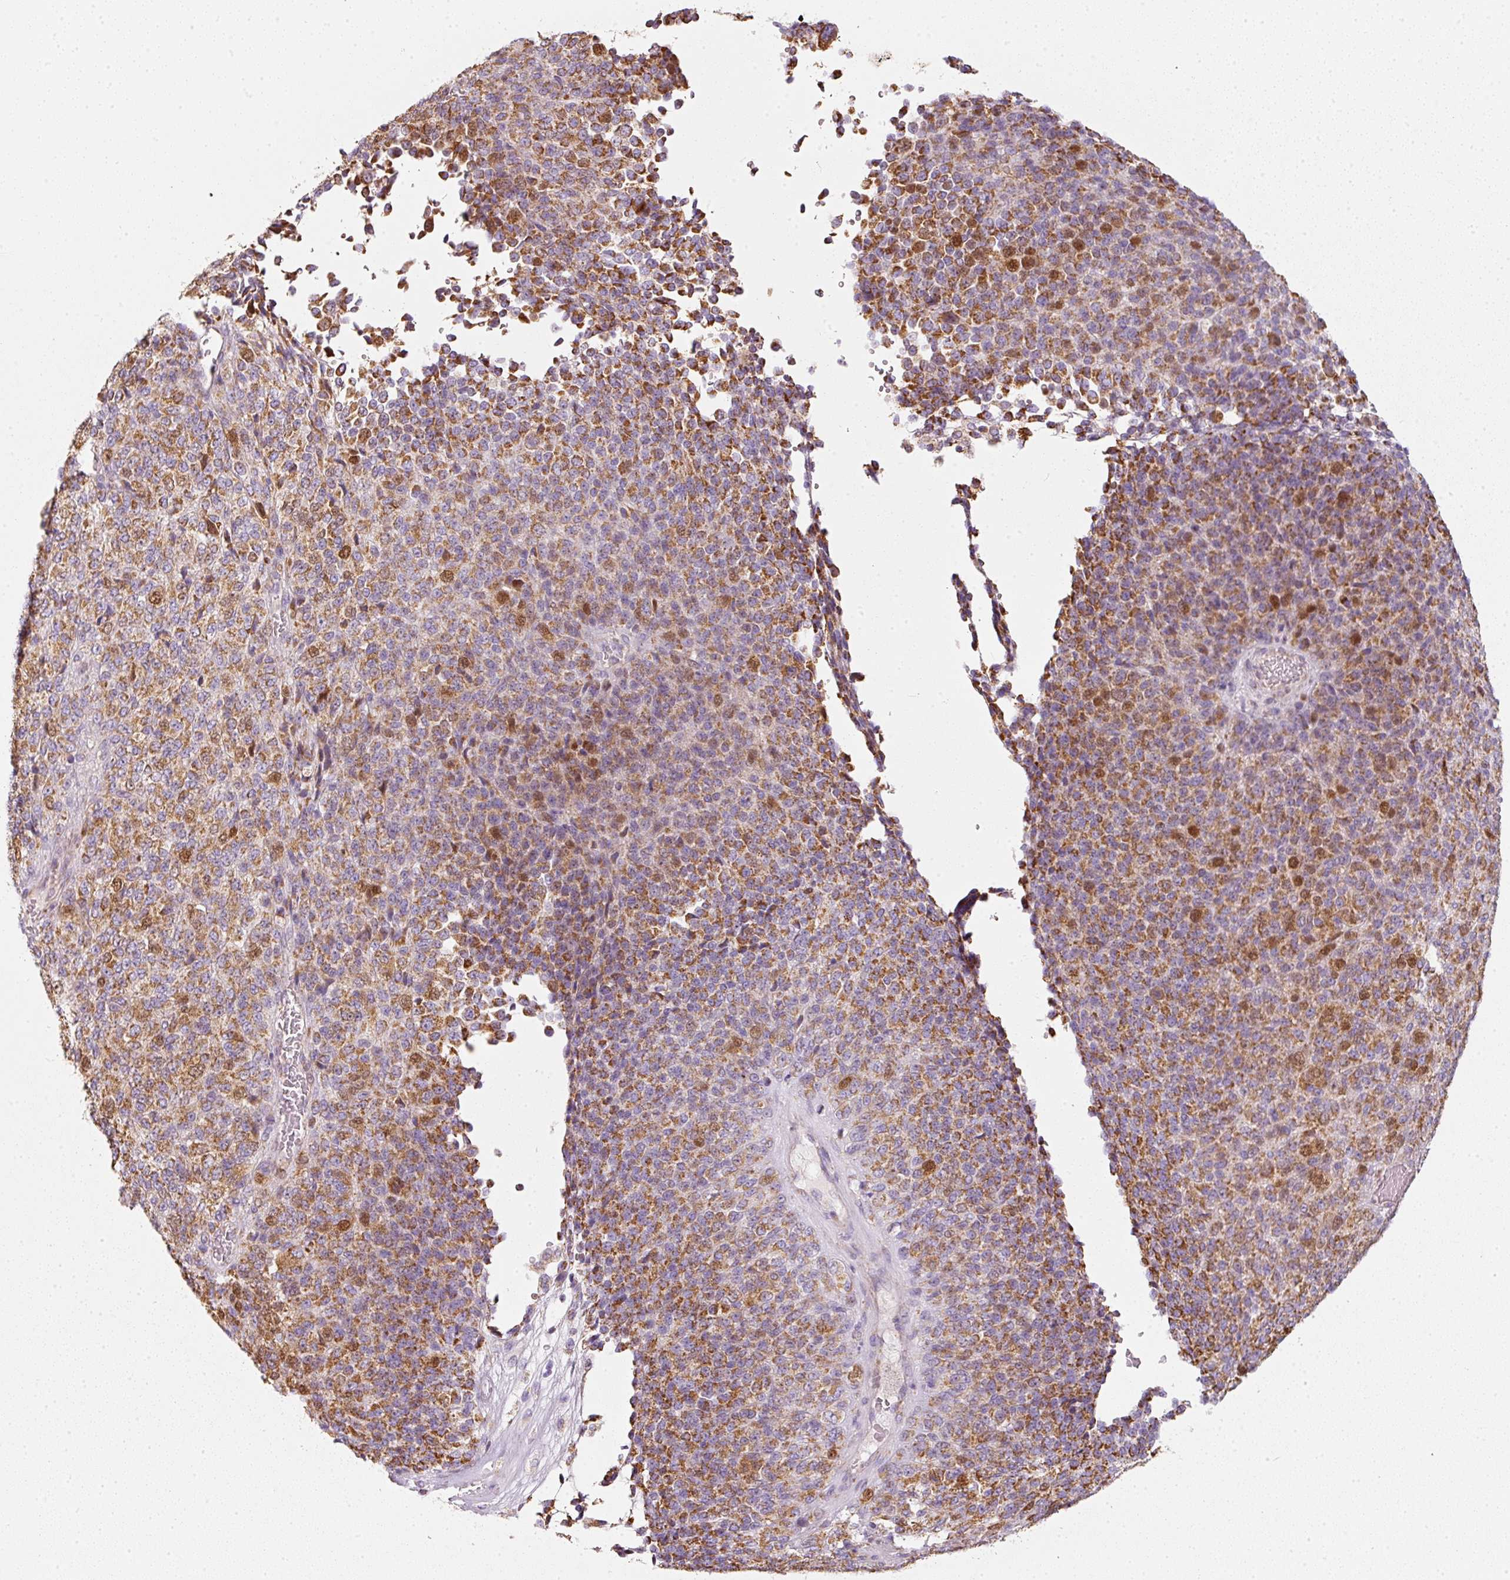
{"staining": {"intensity": "moderate", "quantity": ">75%", "location": "cytoplasmic/membranous,nuclear"}, "tissue": "melanoma", "cell_type": "Tumor cells", "image_type": "cancer", "snomed": [{"axis": "morphology", "description": "Malignant melanoma, Metastatic site"}, {"axis": "topography", "description": "Brain"}], "caption": "Melanoma stained for a protein exhibits moderate cytoplasmic/membranous and nuclear positivity in tumor cells.", "gene": "DUT", "patient": {"sex": "female", "age": 56}}